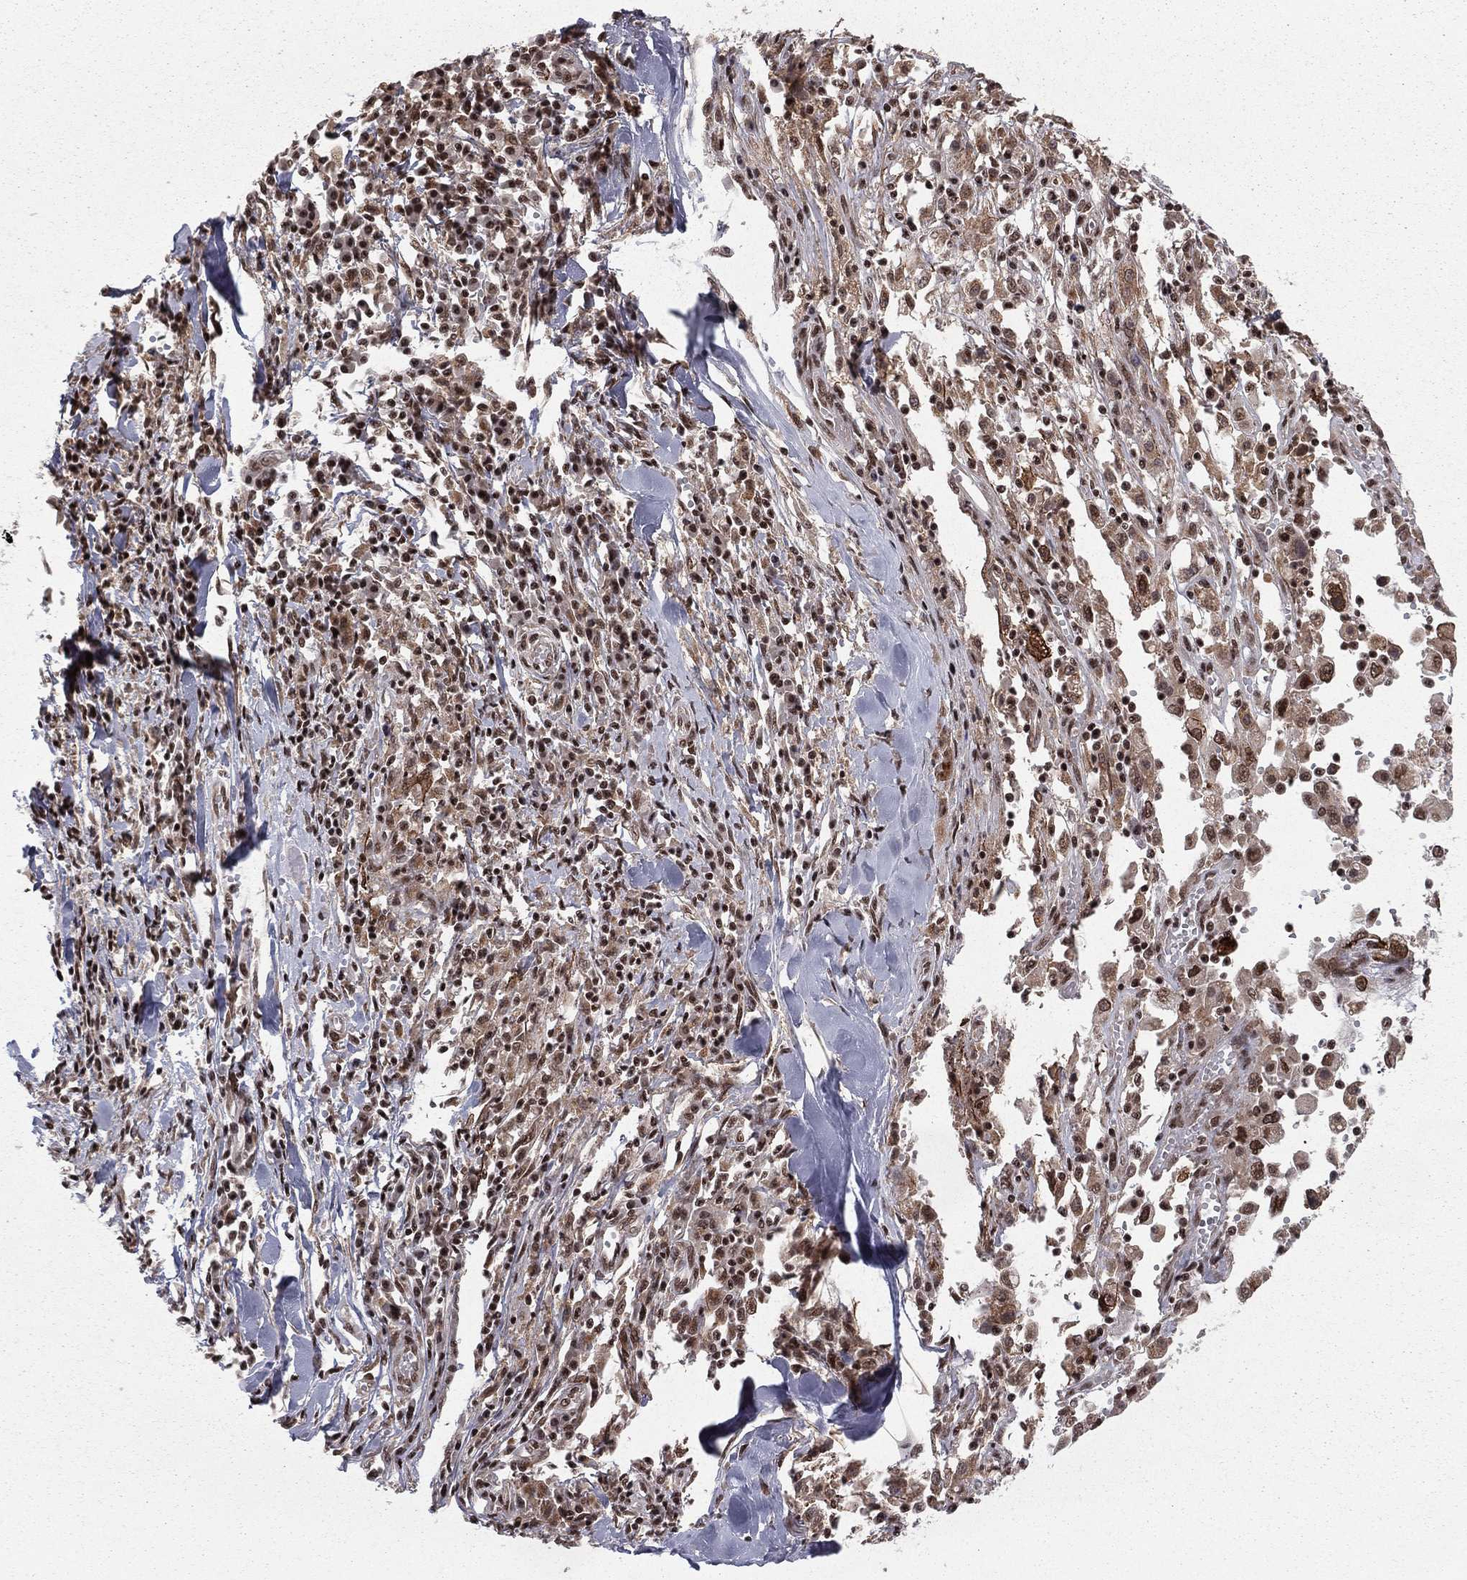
{"staining": {"intensity": "moderate", "quantity": ">75%", "location": "nuclear"}, "tissue": "melanoma", "cell_type": "Tumor cells", "image_type": "cancer", "snomed": [{"axis": "morphology", "description": "Malignant melanoma, Metastatic site"}, {"axis": "topography", "description": "Lymph node"}], "caption": "A brown stain shows moderate nuclear expression of a protein in human melanoma tumor cells.", "gene": "NFYB", "patient": {"sex": "male", "age": 50}}